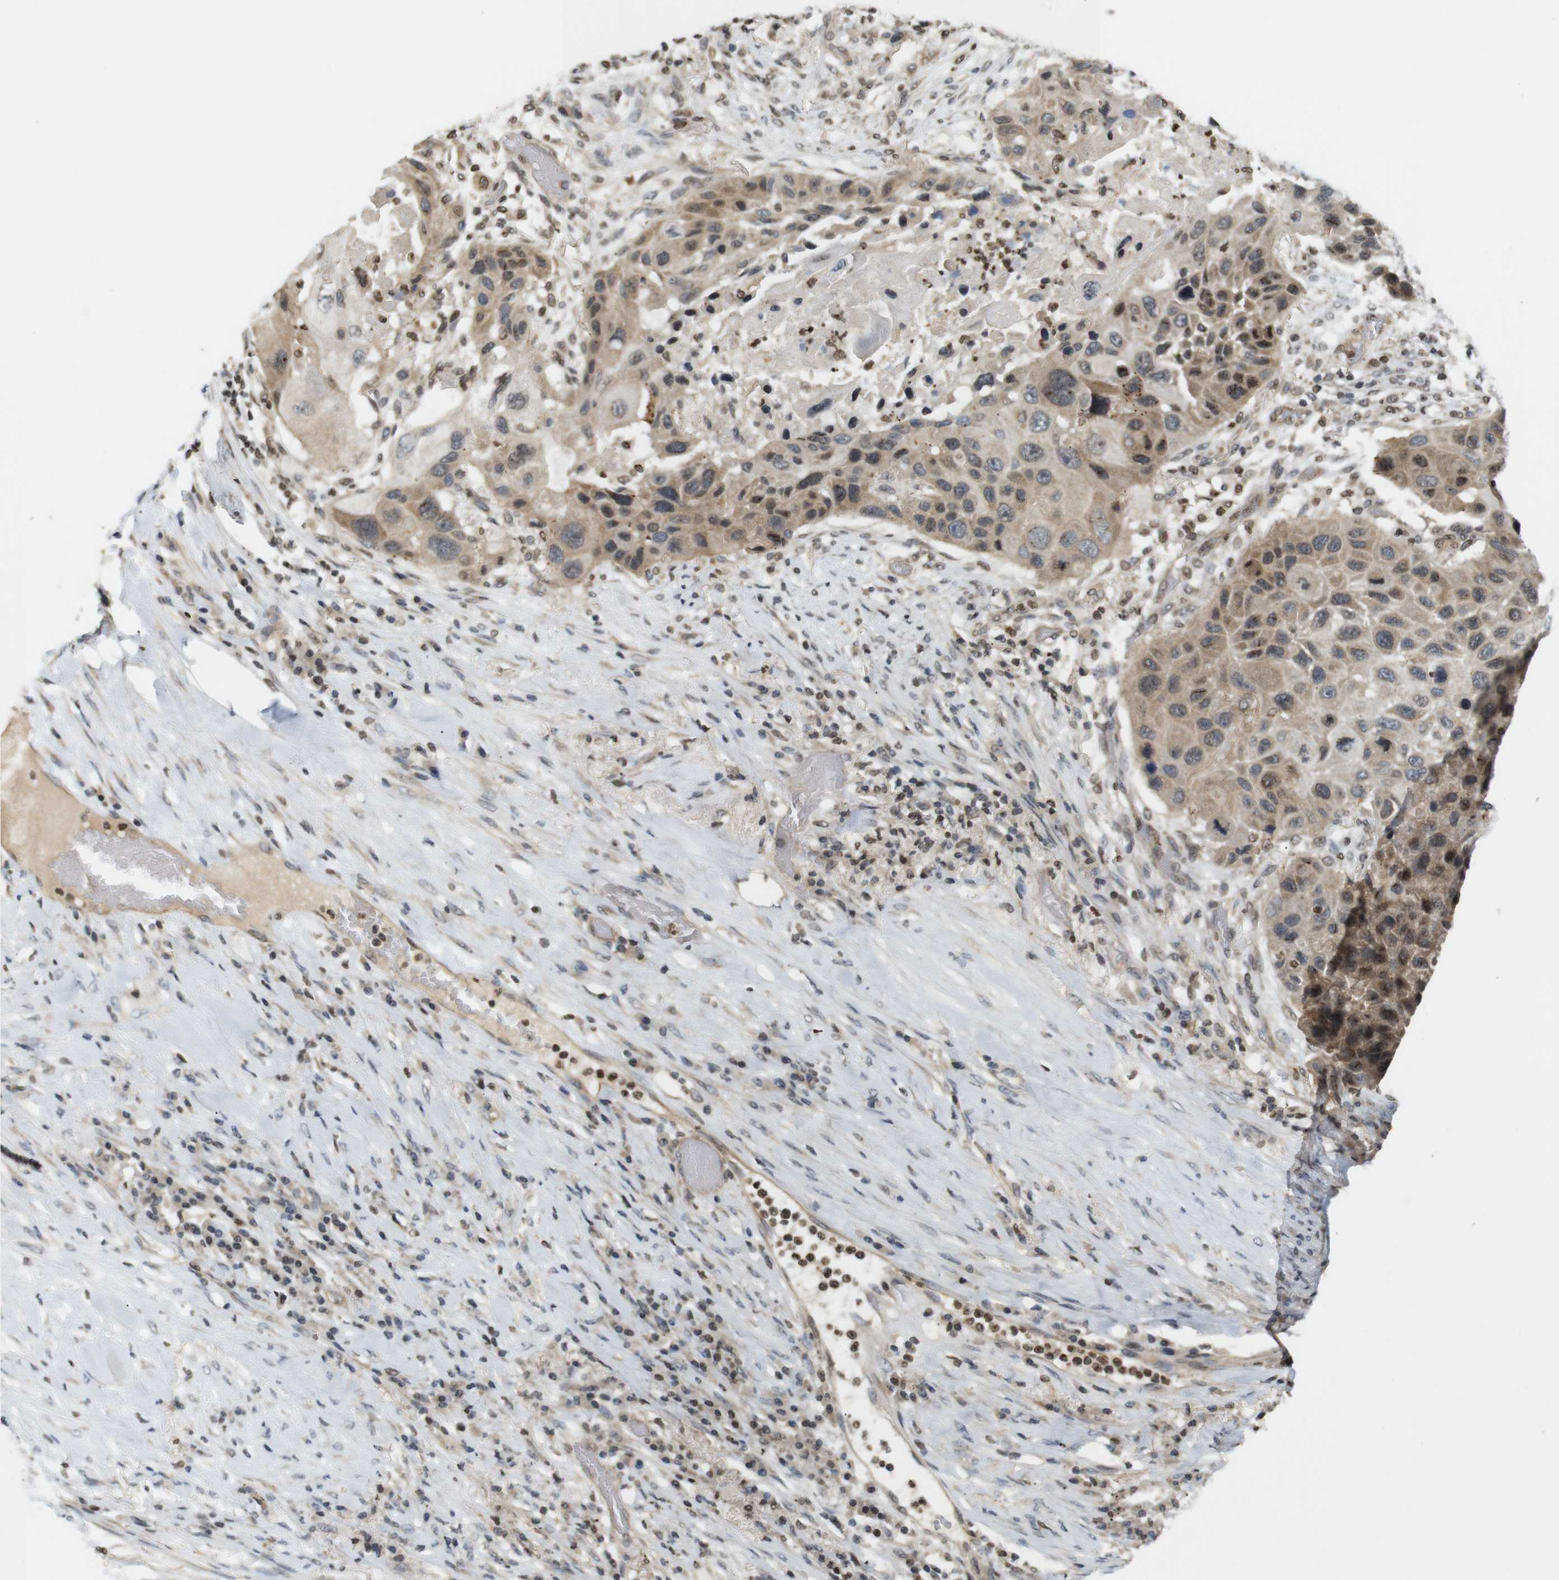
{"staining": {"intensity": "moderate", "quantity": ">75%", "location": "cytoplasmic/membranous"}, "tissue": "lung cancer", "cell_type": "Tumor cells", "image_type": "cancer", "snomed": [{"axis": "morphology", "description": "Squamous cell carcinoma, NOS"}, {"axis": "topography", "description": "Lung"}], "caption": "Immunohistochemistry of human lung cancer reveals medium levels of moderate cytoplasmic/membranous positivity in about >75% of tumor cells.", "gene": "MBD1", "patient": {"sex": "male", "age": 57}}